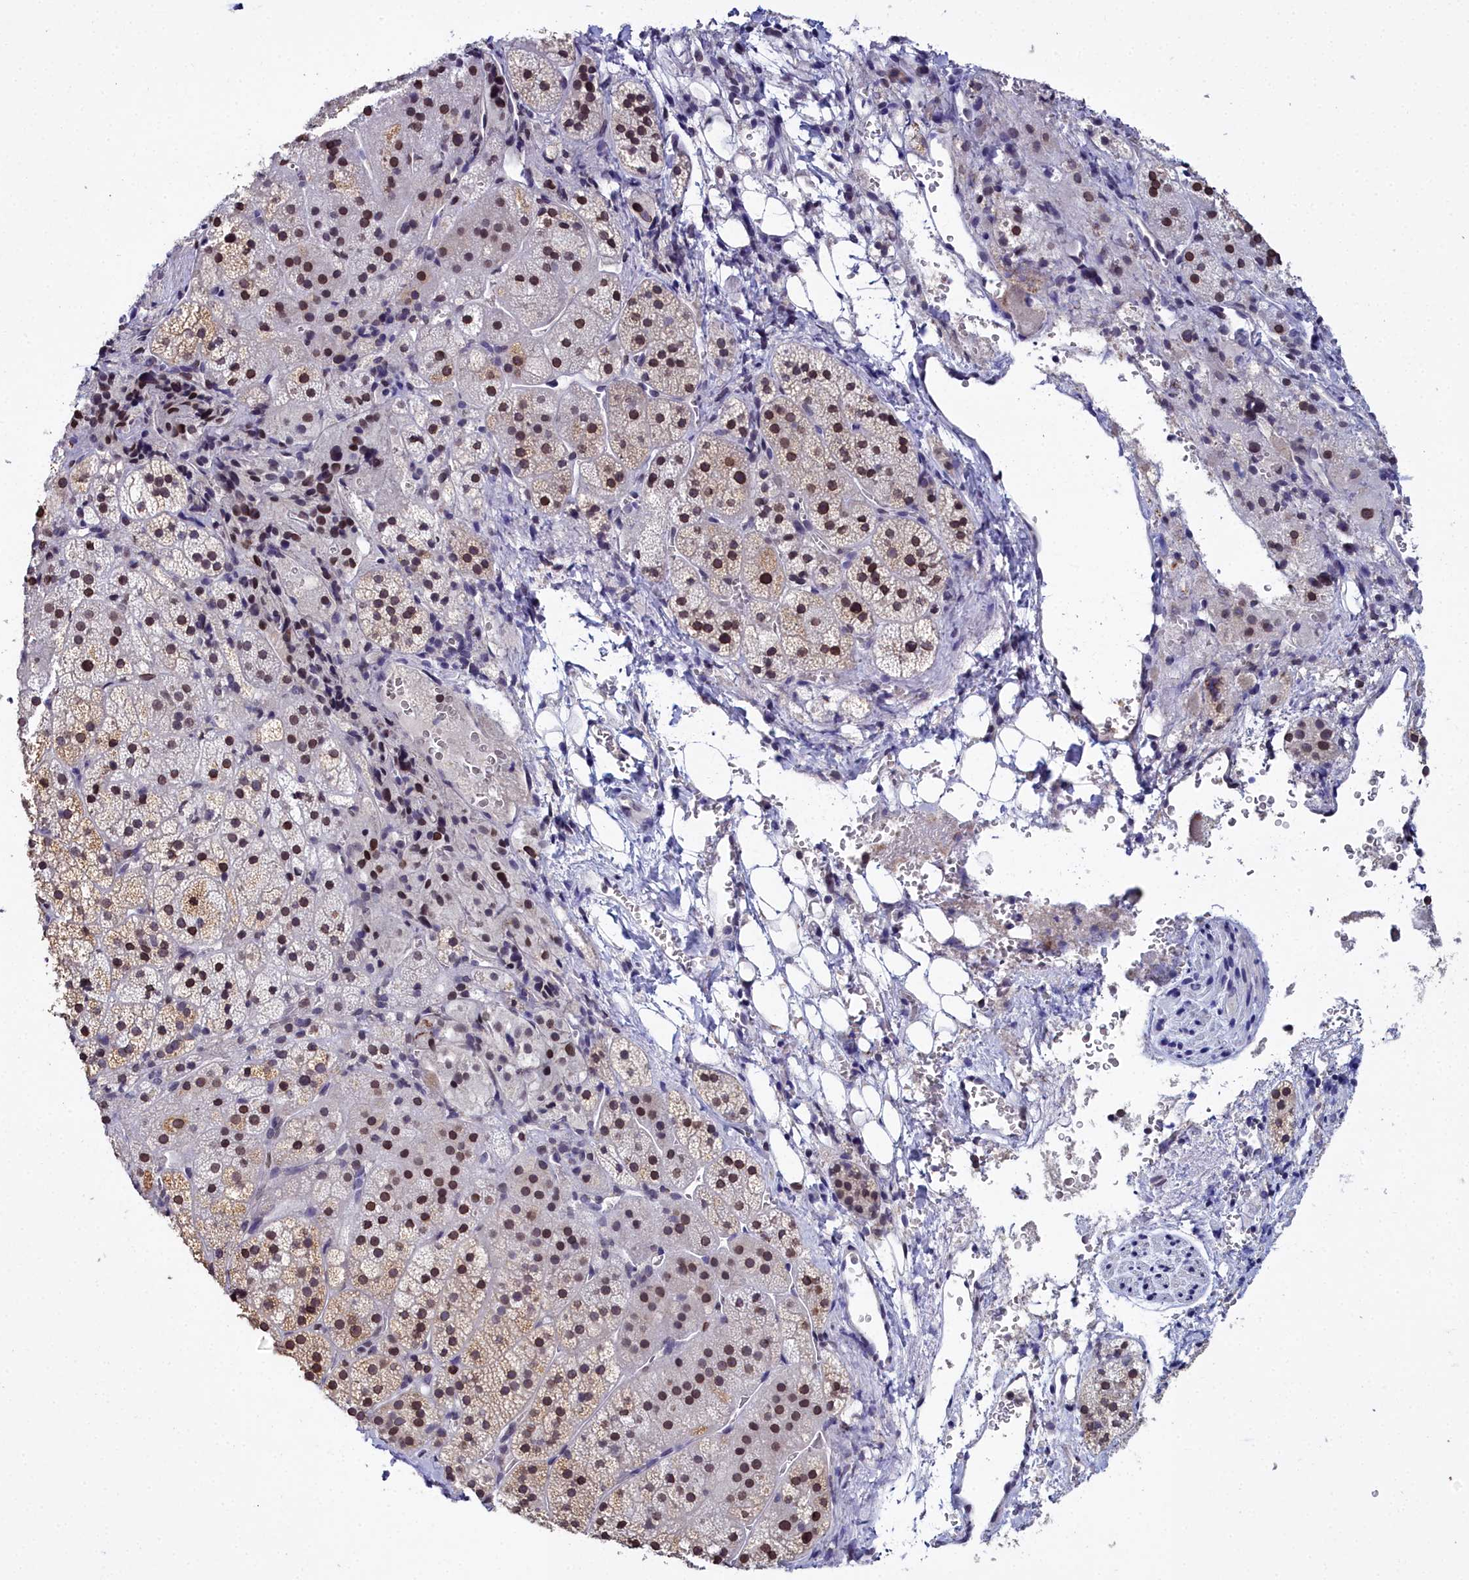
{"staining": {"intensity": "moderate", "quantity": ">75%", "location": "nuclear"}, "tissue": "adrenal gland", "cell_type": "Glandular cells", "image_type": "normal", "snomed": [{"axis": "morphology", "description": "Normal tissue, NOS"}, {"axis": "topography", "description": "Adrenal gland"}], "caption": "Moderate nuclear staining is present in about >75% of glandular cells in benign adrenal gland. Nuclei are stained in blue.", "gene": "CCDC97", "patient": {"sex": "female", "age": 44}}